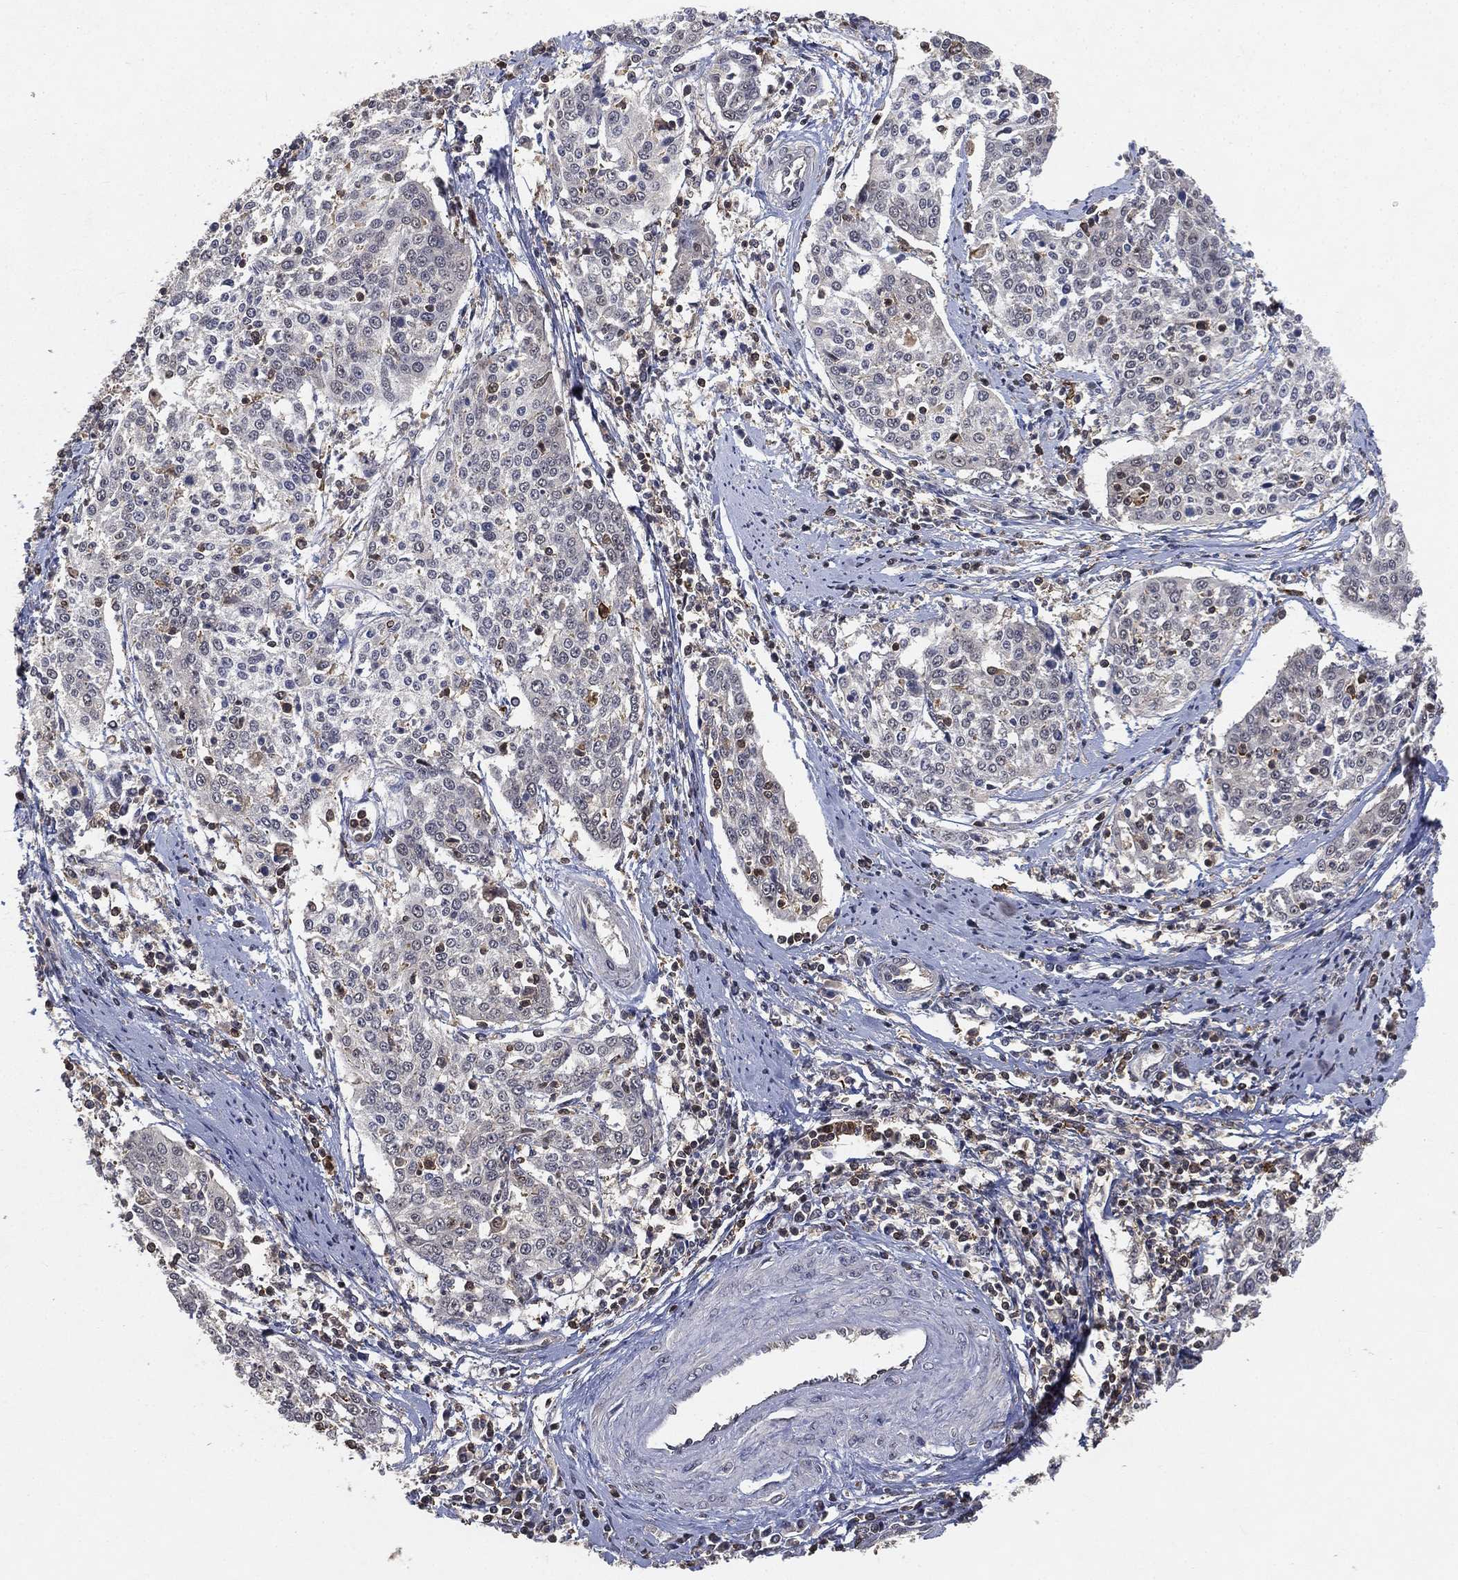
{"staining": {"intensity": "negative", "quantity": "none", "location": "none"}, "tissue": "cervical cancer", "cell_type": "Tumor cells", "image_type": "cancer", "snomed": [{"axis": "morphology", "description": "Squamous cell carcinoma, NOS"}, {"axis": "topography", "description": "Cervix"}], "caption": "A high-resolution photomicrograph shows immunohistochemistry (IHC) staining of cervical cancer, which shows no significant positivity in tumor cells.", "gene": "WDR26", "patient": {"sex": "female", "age": 41}}